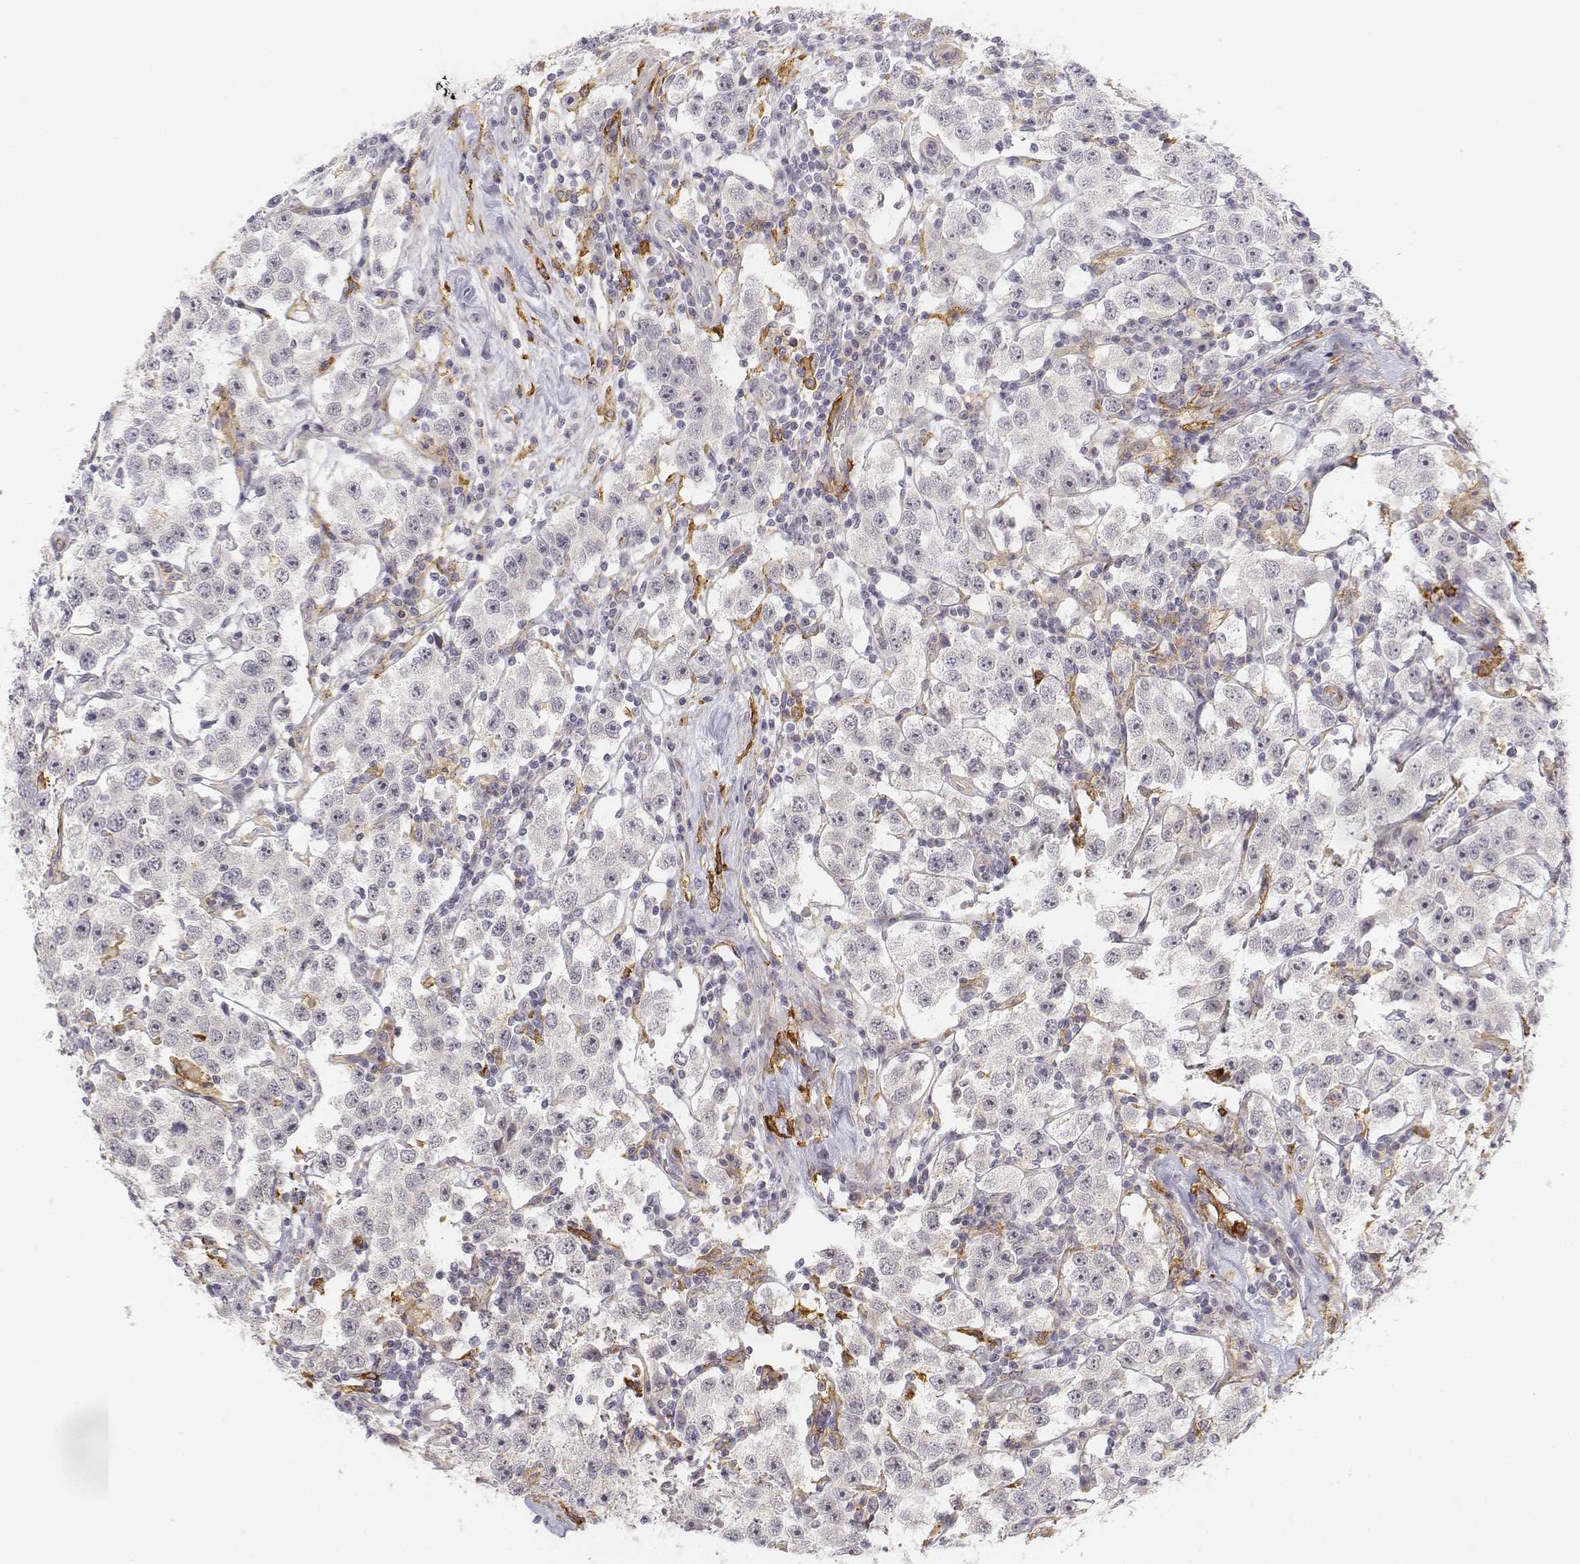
{"staining": {"intensity": "negative", "quantity": "none", "location": "none"}, "tissue": "testis cancer", "cell_type": "Tumor cells", "image_type": "cancer", "snomed": [{"axis": "morphology", "description": "Seminoma, NOS"}, {"axis": "topography", "description": "Testis"}], "caption": "The image demonstrates no significant expression in tumor cells of seminoma (testis).", "gene": "CD14", "patient": {"sex": "male", "age": 37}}